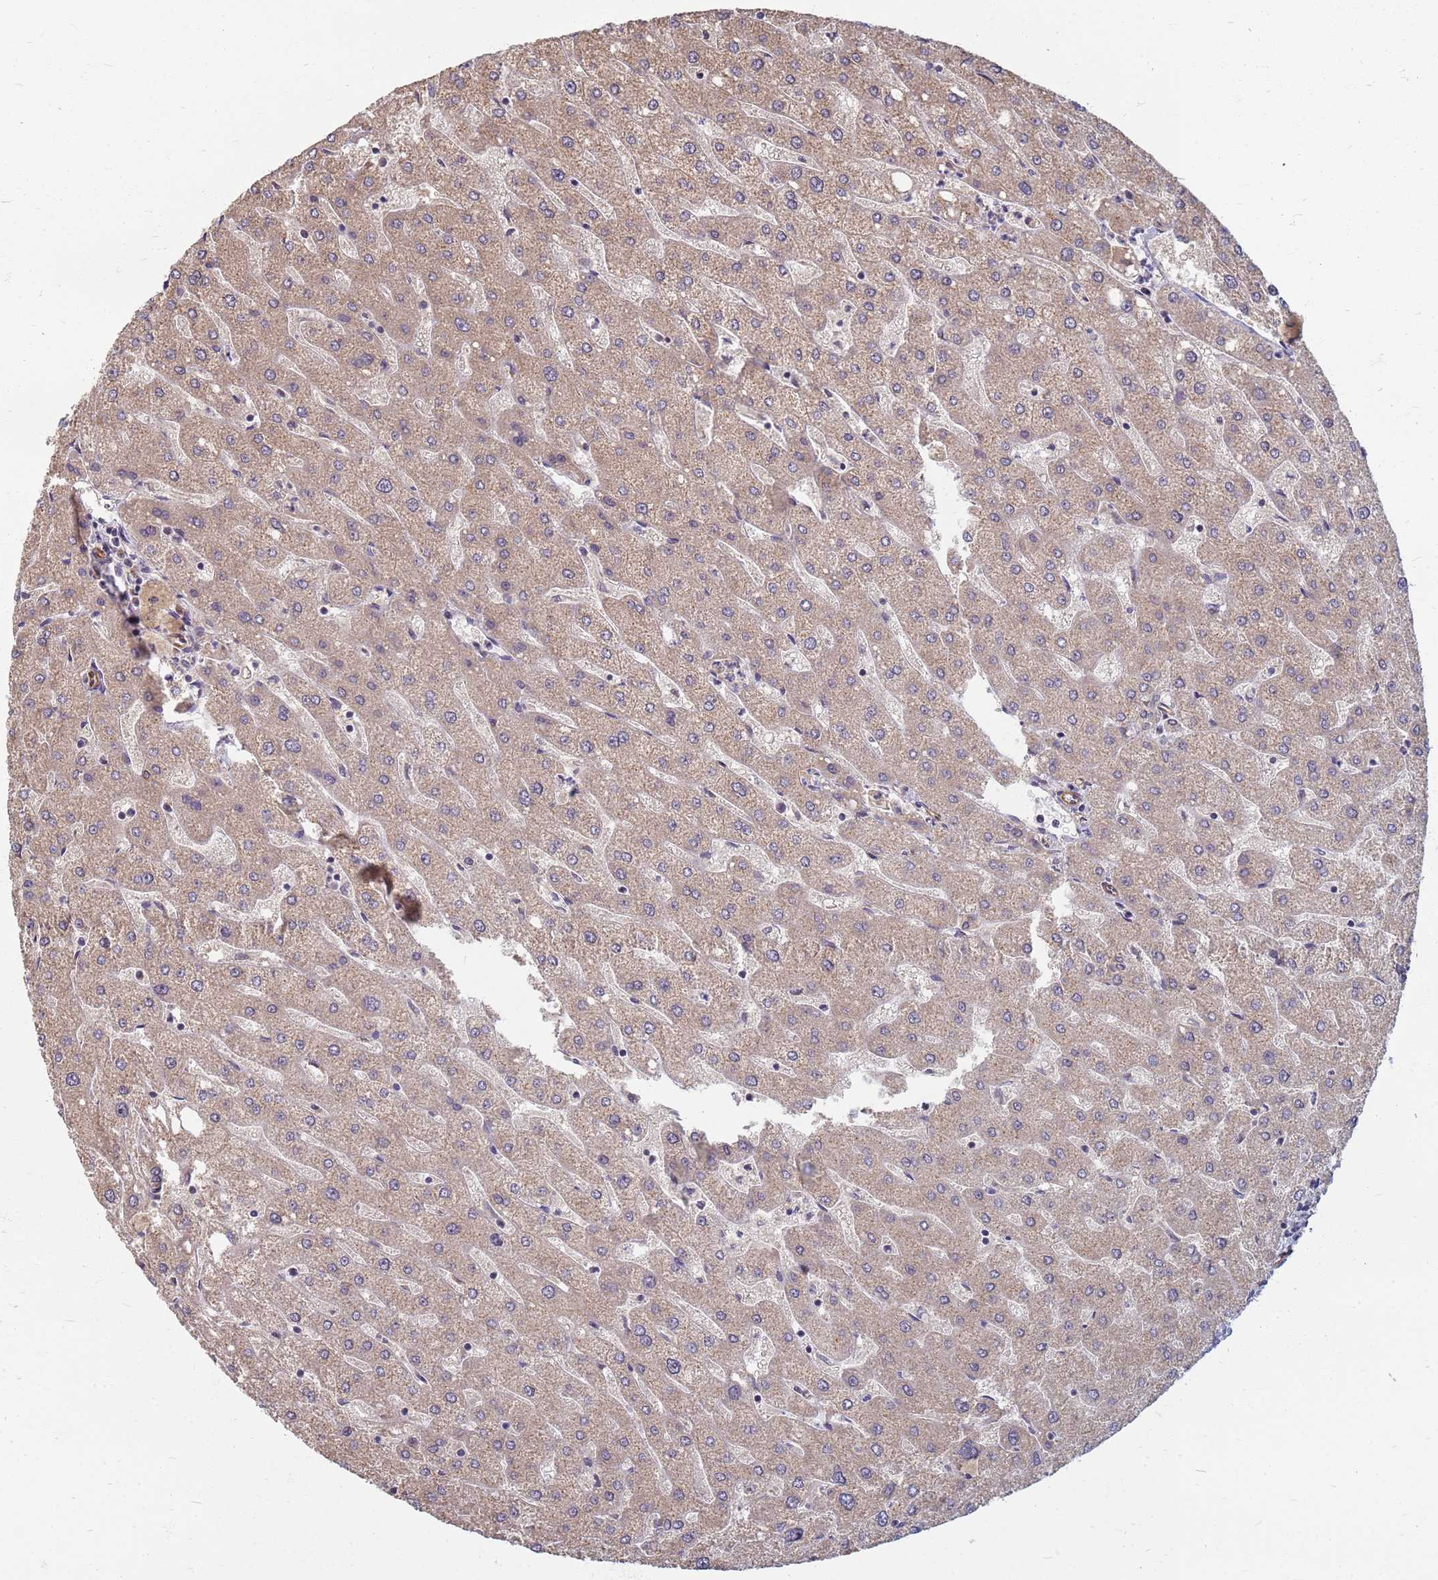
{"staining": {"intensity": "weak", "quantity": ">75%", "location": "cytoplasmic/membranous"}, "tissue": "liver", "cell_type": "Cholangiocytes", "image_type": "normal", "snomed": [{"axis": "morphology", "description": "Normal tissue, NOS"}, {"axis": "topography", "description": "Liver"}], "caption": "Cholangiocytes reveal low levels of weak cytoplasmic/membranous expression in approximately >75% of cells in benign human liver.", "gene": "ITGB4", "patient": {"sex": "male", "age": 67}}